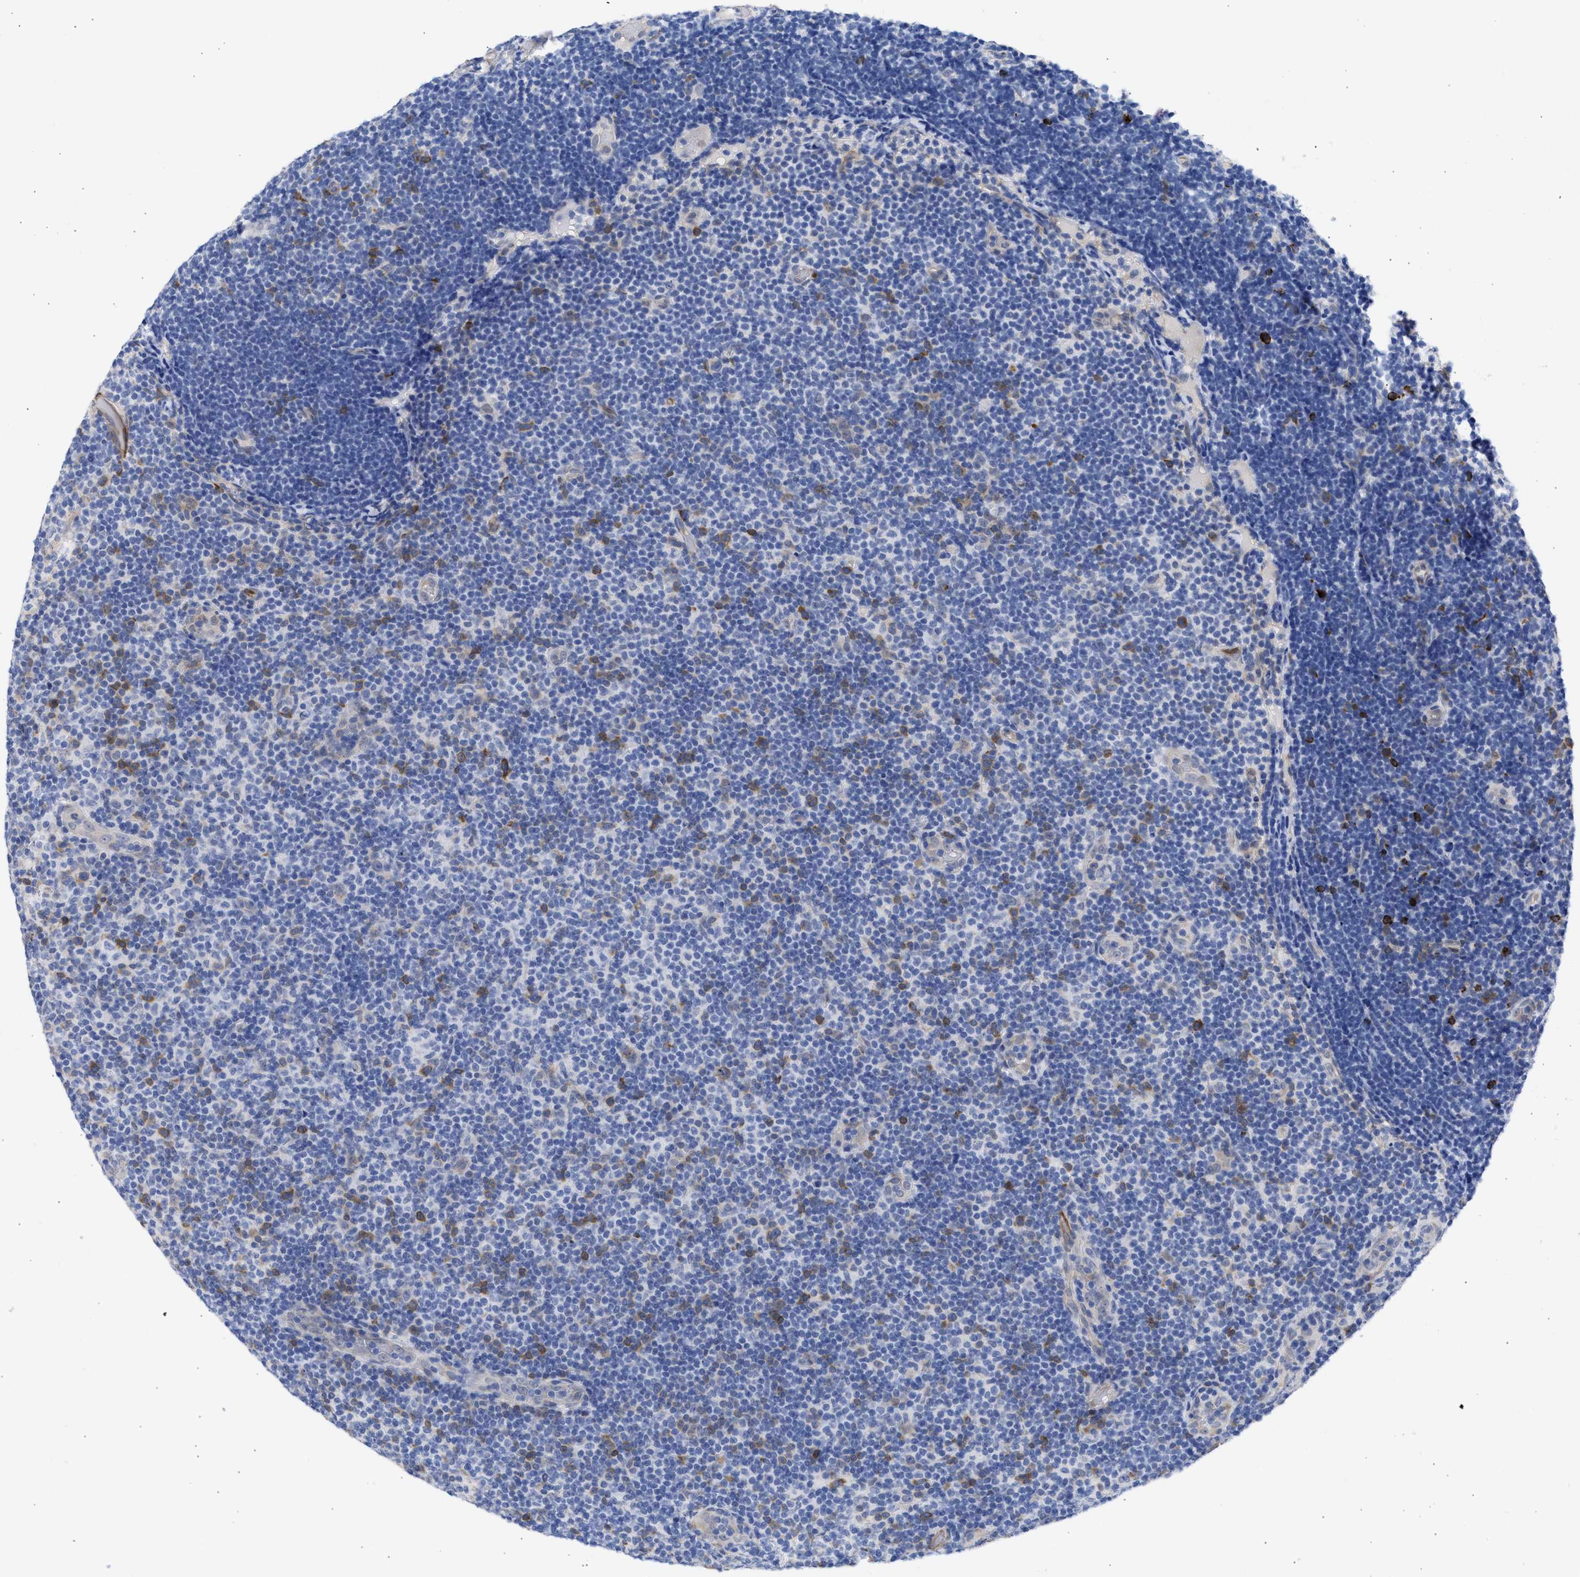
{"staining": {"intensity": "weak", "quantity": "<25%", "location": "cytoplasmic/membranous"}, "tissue": "lymphoma", "cell_type": "Tumor cells", "image_type": "cancer", "snomed": [{"axis": "morphology", "description": "Malignant lymphoma, non-Hodgkin's type, Low grade"}, {"axis": "topography", "description": "Lymph node"}], "caption": "This micrograph is of lymphoma stained with IHC to label a protein in brown with the nuclei are counter-stained blue. There is no positivity in tumor cells.", "gene": "THRA", "patient": {"sex": "male", "age": 83}}